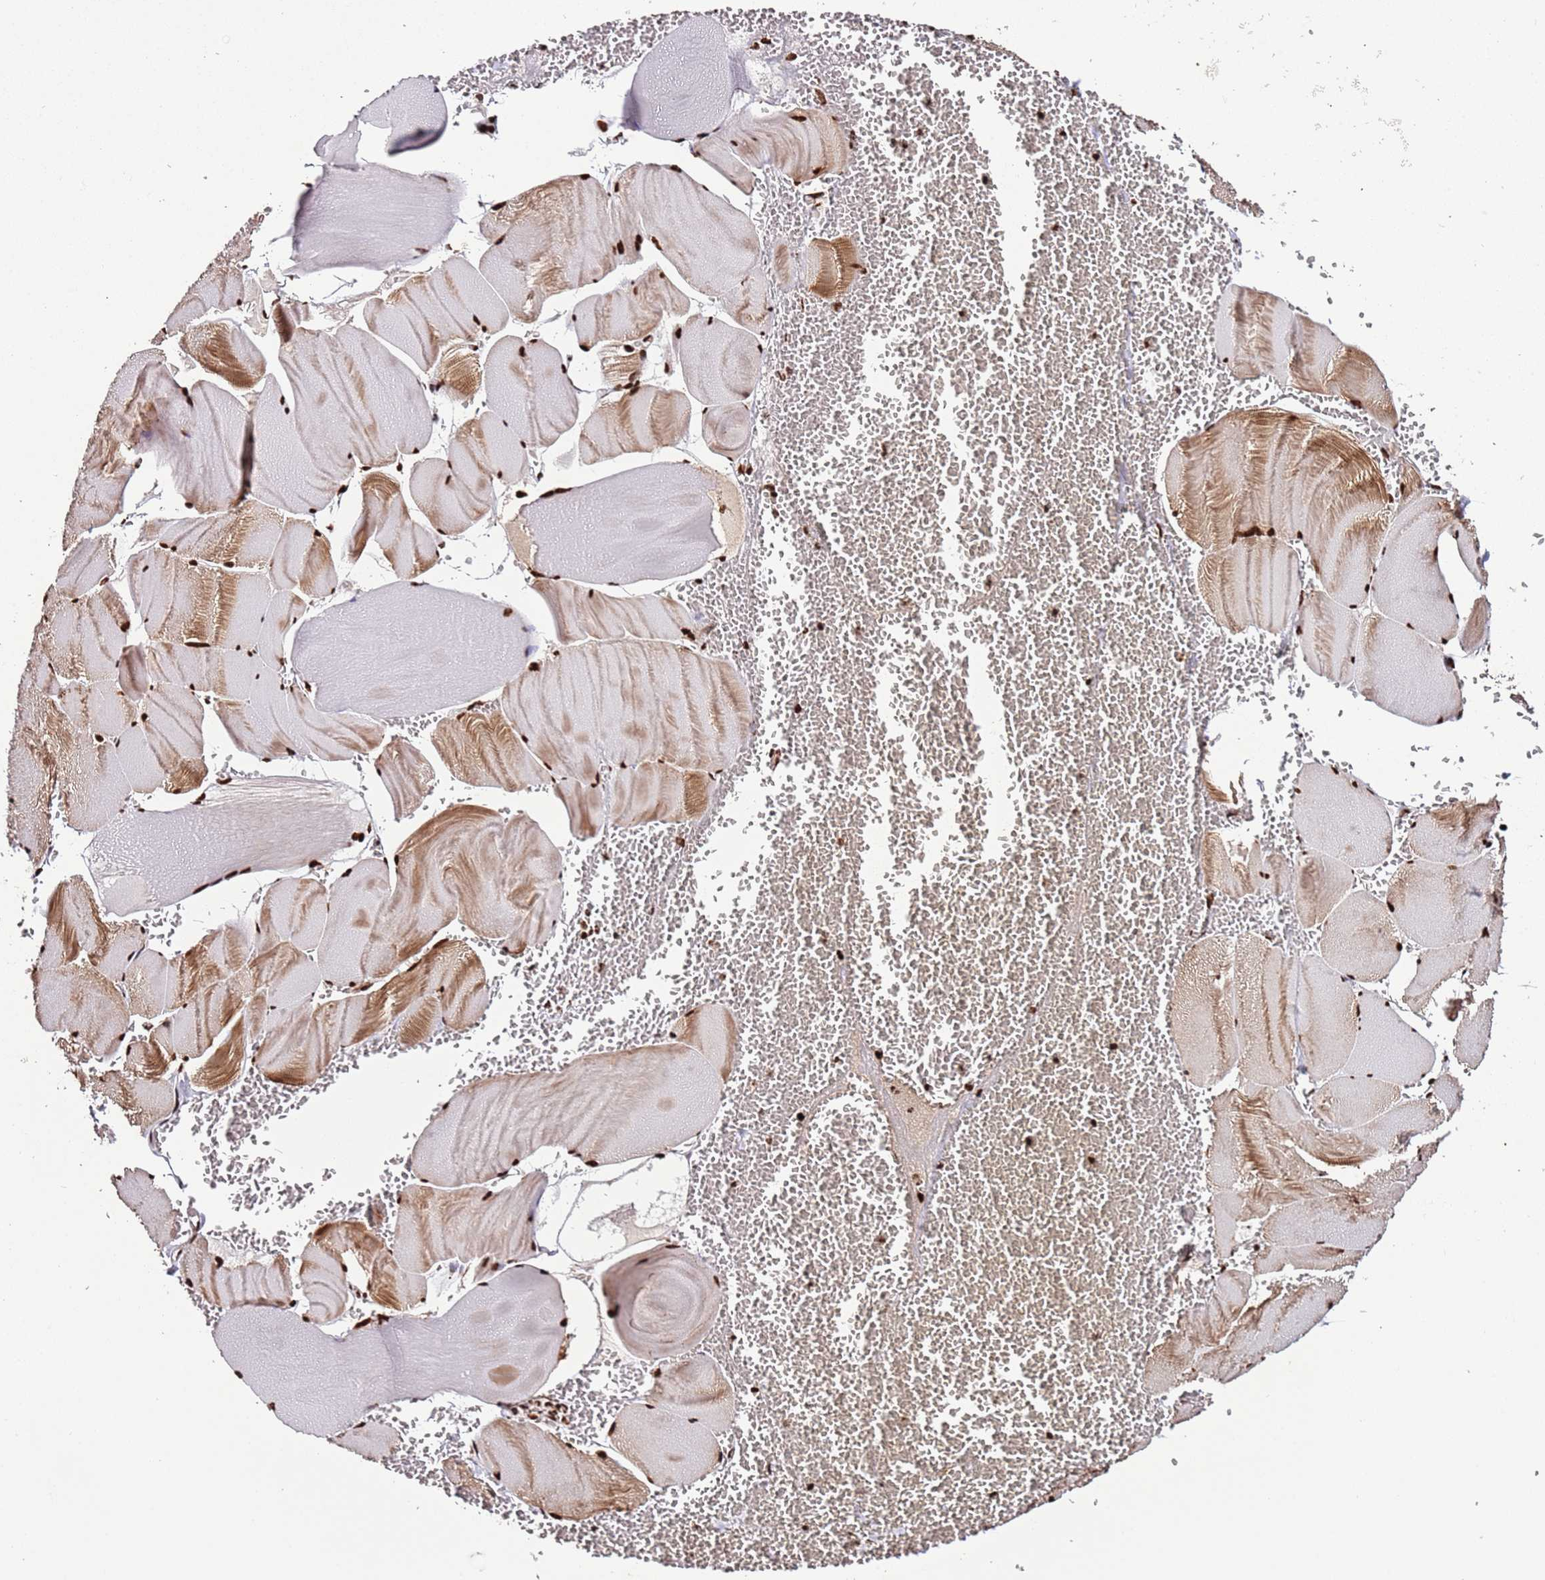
{"staining": {"intensity": "strong", "quantity": ">75%", "location": "cytoplasmic/membranous,nuclear"}, "tissue": "skeletal muscle", "cell_type": "Myocytes", "image_type": "normal", "snomed": [{"axis": "morphology", "description": "Normal tissue, NOS"}, {"axis": "morphology", "description": "Basal cell carcinoma"}, {"axis": "topography", "description": "Skeletal muscle"}], "caption": "Strong cytoplasmic/membranous,nuclear protein expression is present in about >75% of myocytes in skeletal muscle.", "gene": "C6orf226", "patient": {"sex": "female", "age": 64}}